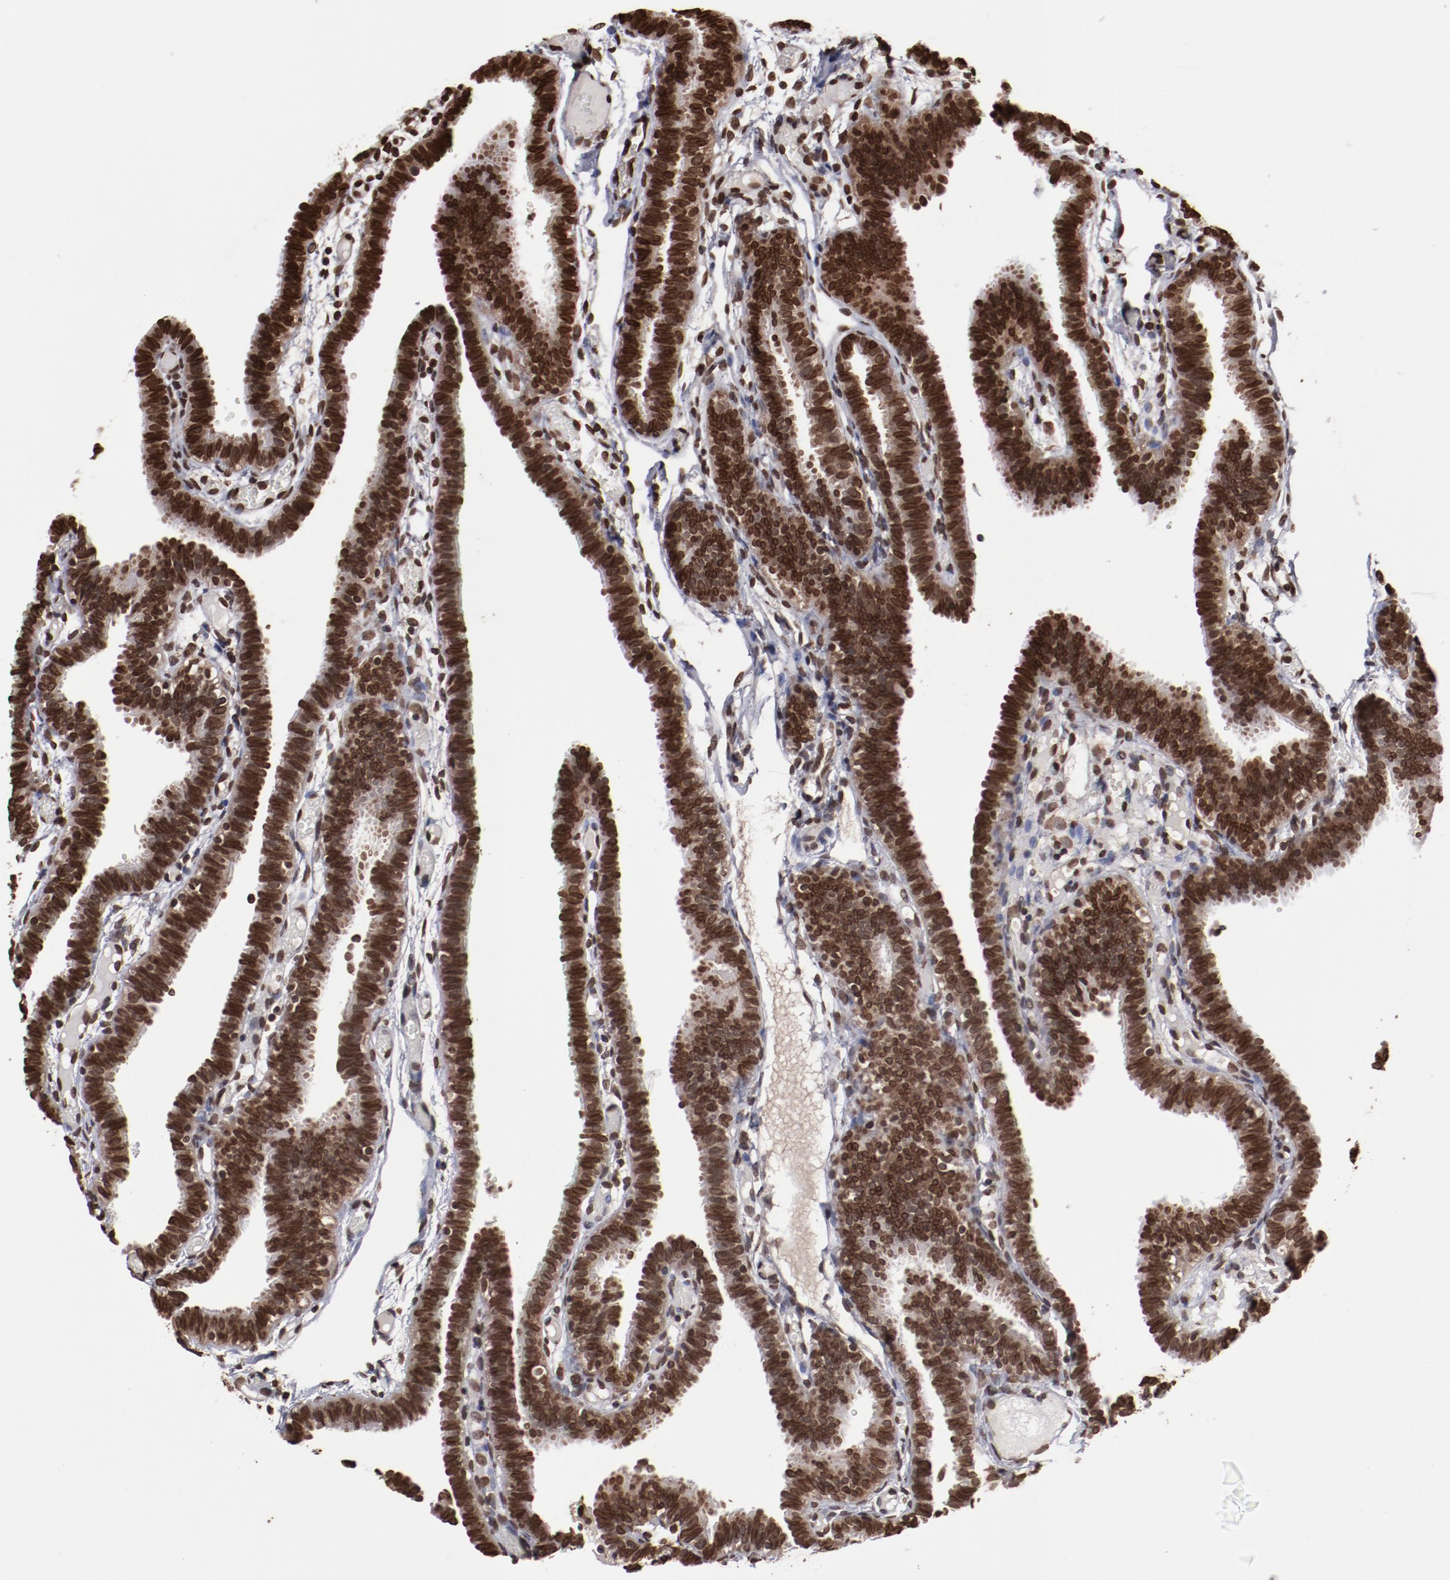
{"staining": {"intensity": "strong", "quantity": ">75%", "location": "cytoplasmic/membranous,nuclear"}, "tissue": "fallopian tube", "cell_type": "Glandular cells", "image_type": "normal", "snomed": [{"axis": "morphology", "description": "Normal tissue, NOS"}, {"axis": "topography", "description": "Fallopian tube"}], "caption": "The immunohistochemical stain labels strong cytoplasmic/membranous,nuclear expression in glandular cells of normal fallopian tube.", "gene": "AKT1", "patient": {"sex": "female", "age": 29}}